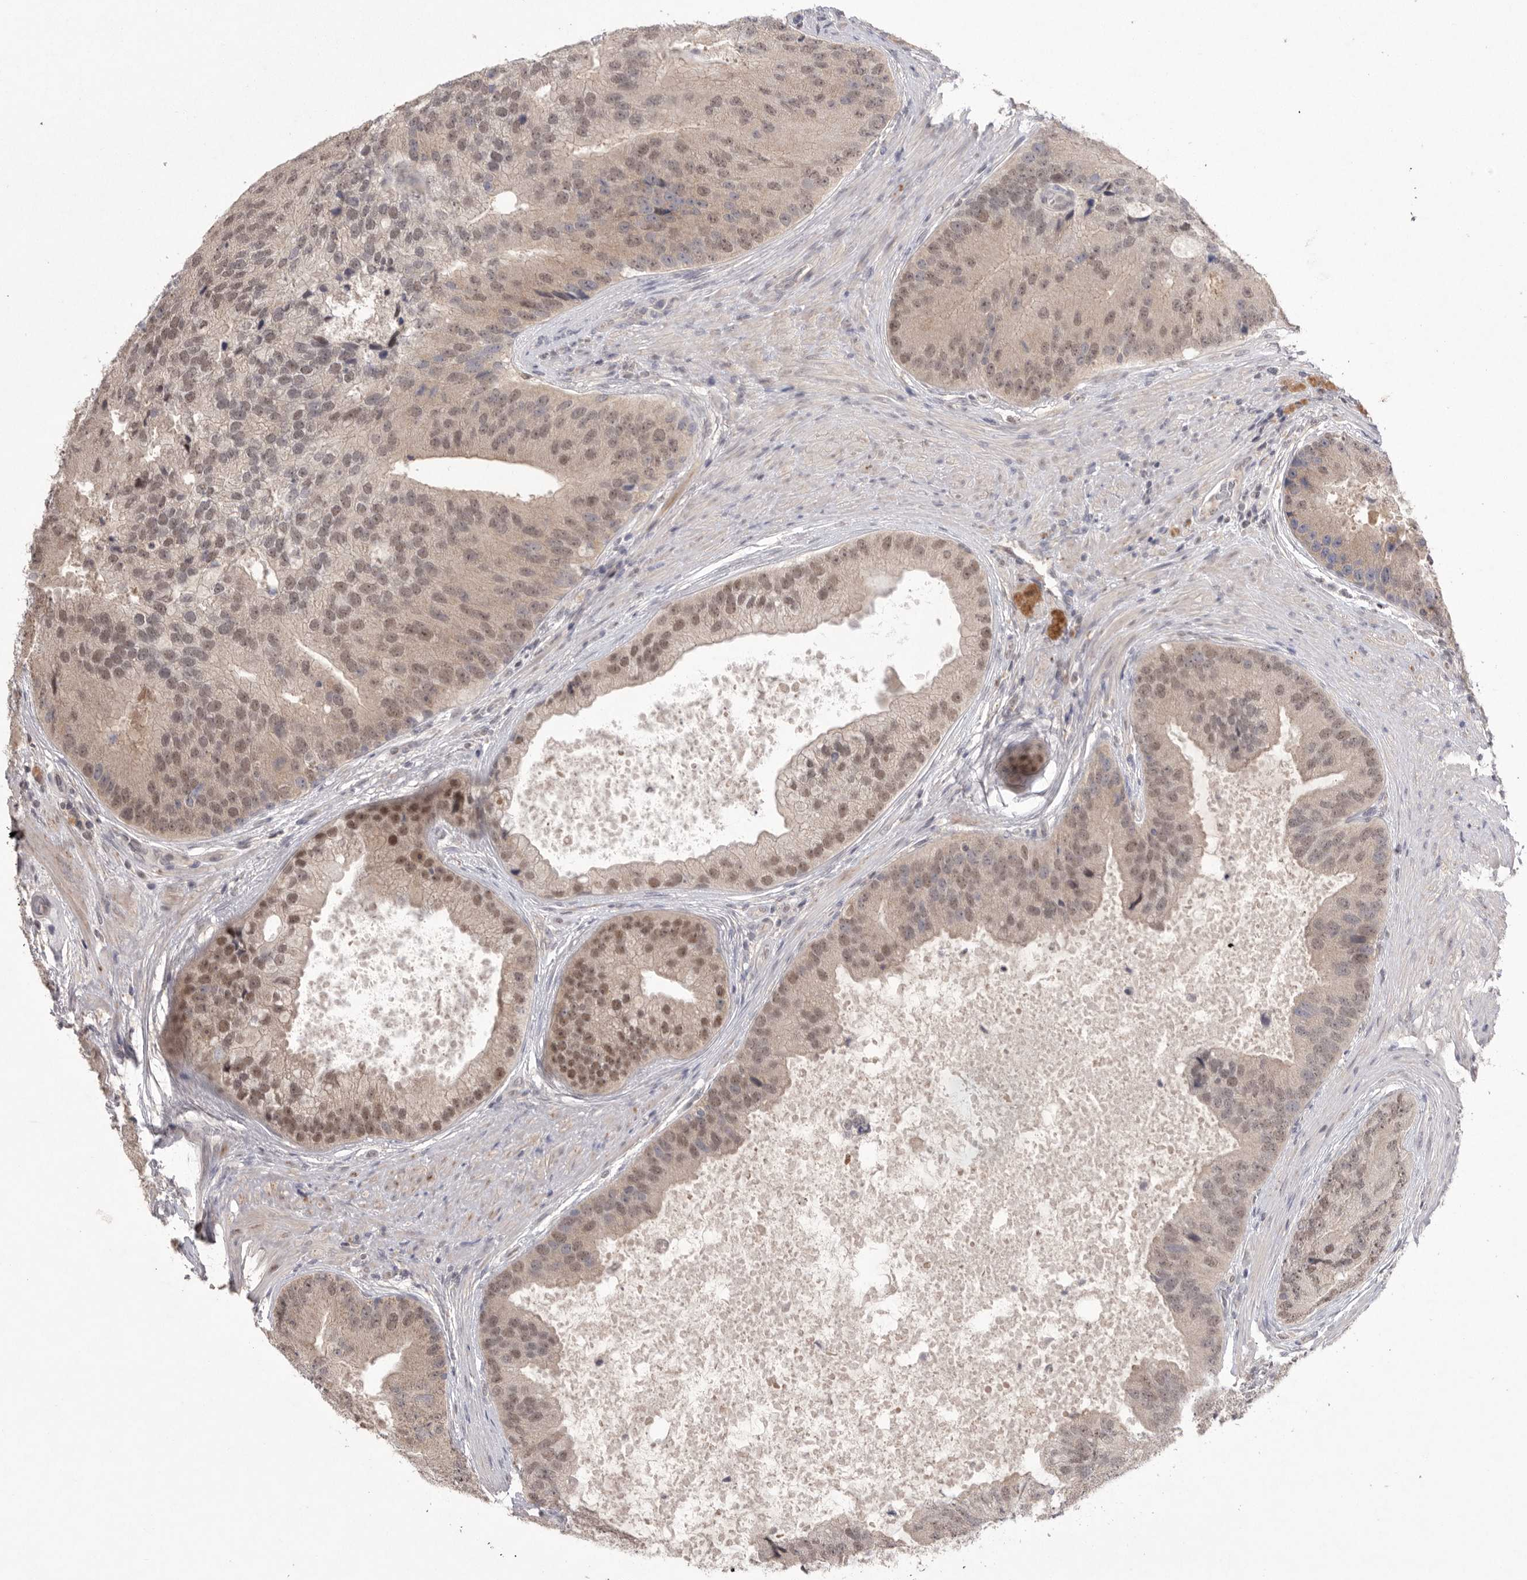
{"staining": {"intensity": "moderate", "quantity": "25%-75%", "location": "cytoplasmic/membranous,nuclear"}, "tissue": "prostate cancer", "cell_type": "Tumor cells", "image_type": "cancer", "snomed": [{"axis": "morphology", "description": "Adenocarcinoma, High grade"}, {"axis": "topography", "description": "Prostate"}], "caption": "A brown stain shows moderate cytoplasmic/membranous and nuclear positivity of a protein in human prostate cancer tumor cells.", "gene": "HUS1", "patient": {"sex": "male", "age": 70}}